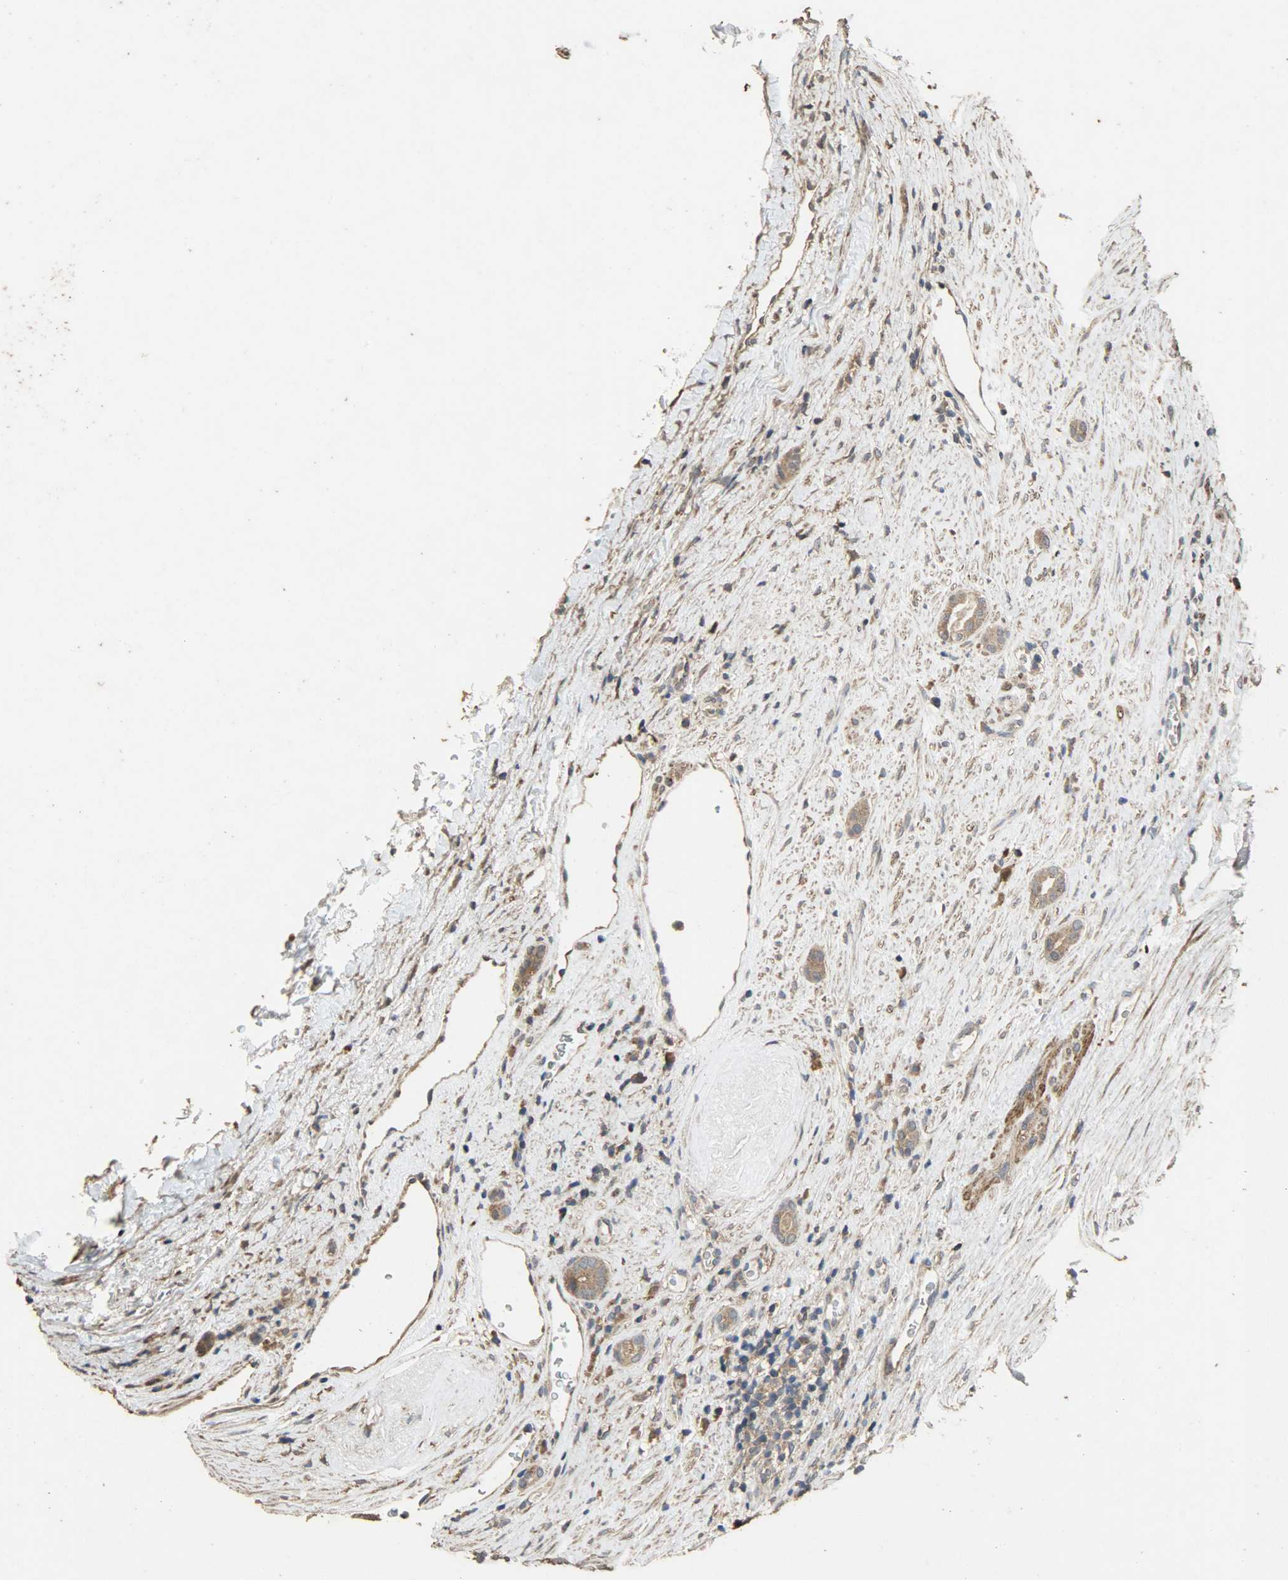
{"staining": {"intensity": "moderate", "quantity": ">75%", "location": "cytoplasmic/membranous"}, "tissue": "renal cancer", "cell_type": "Tumor cells", "image_type": "cancer", "snomed": [{"axis": "morphology", "description": "Adenocarcinoma, NOS"}, {"axis": "topography", "description": "Kidney"}], "caption": "A histopathology image of human adenocarcinoma (renal) stained for a protein exhibits moderate cytoplasmic/membranous brown staining in tumor cells.", "gene": "CDKN2C", "patient": {"sex": "male", "age": 46}}